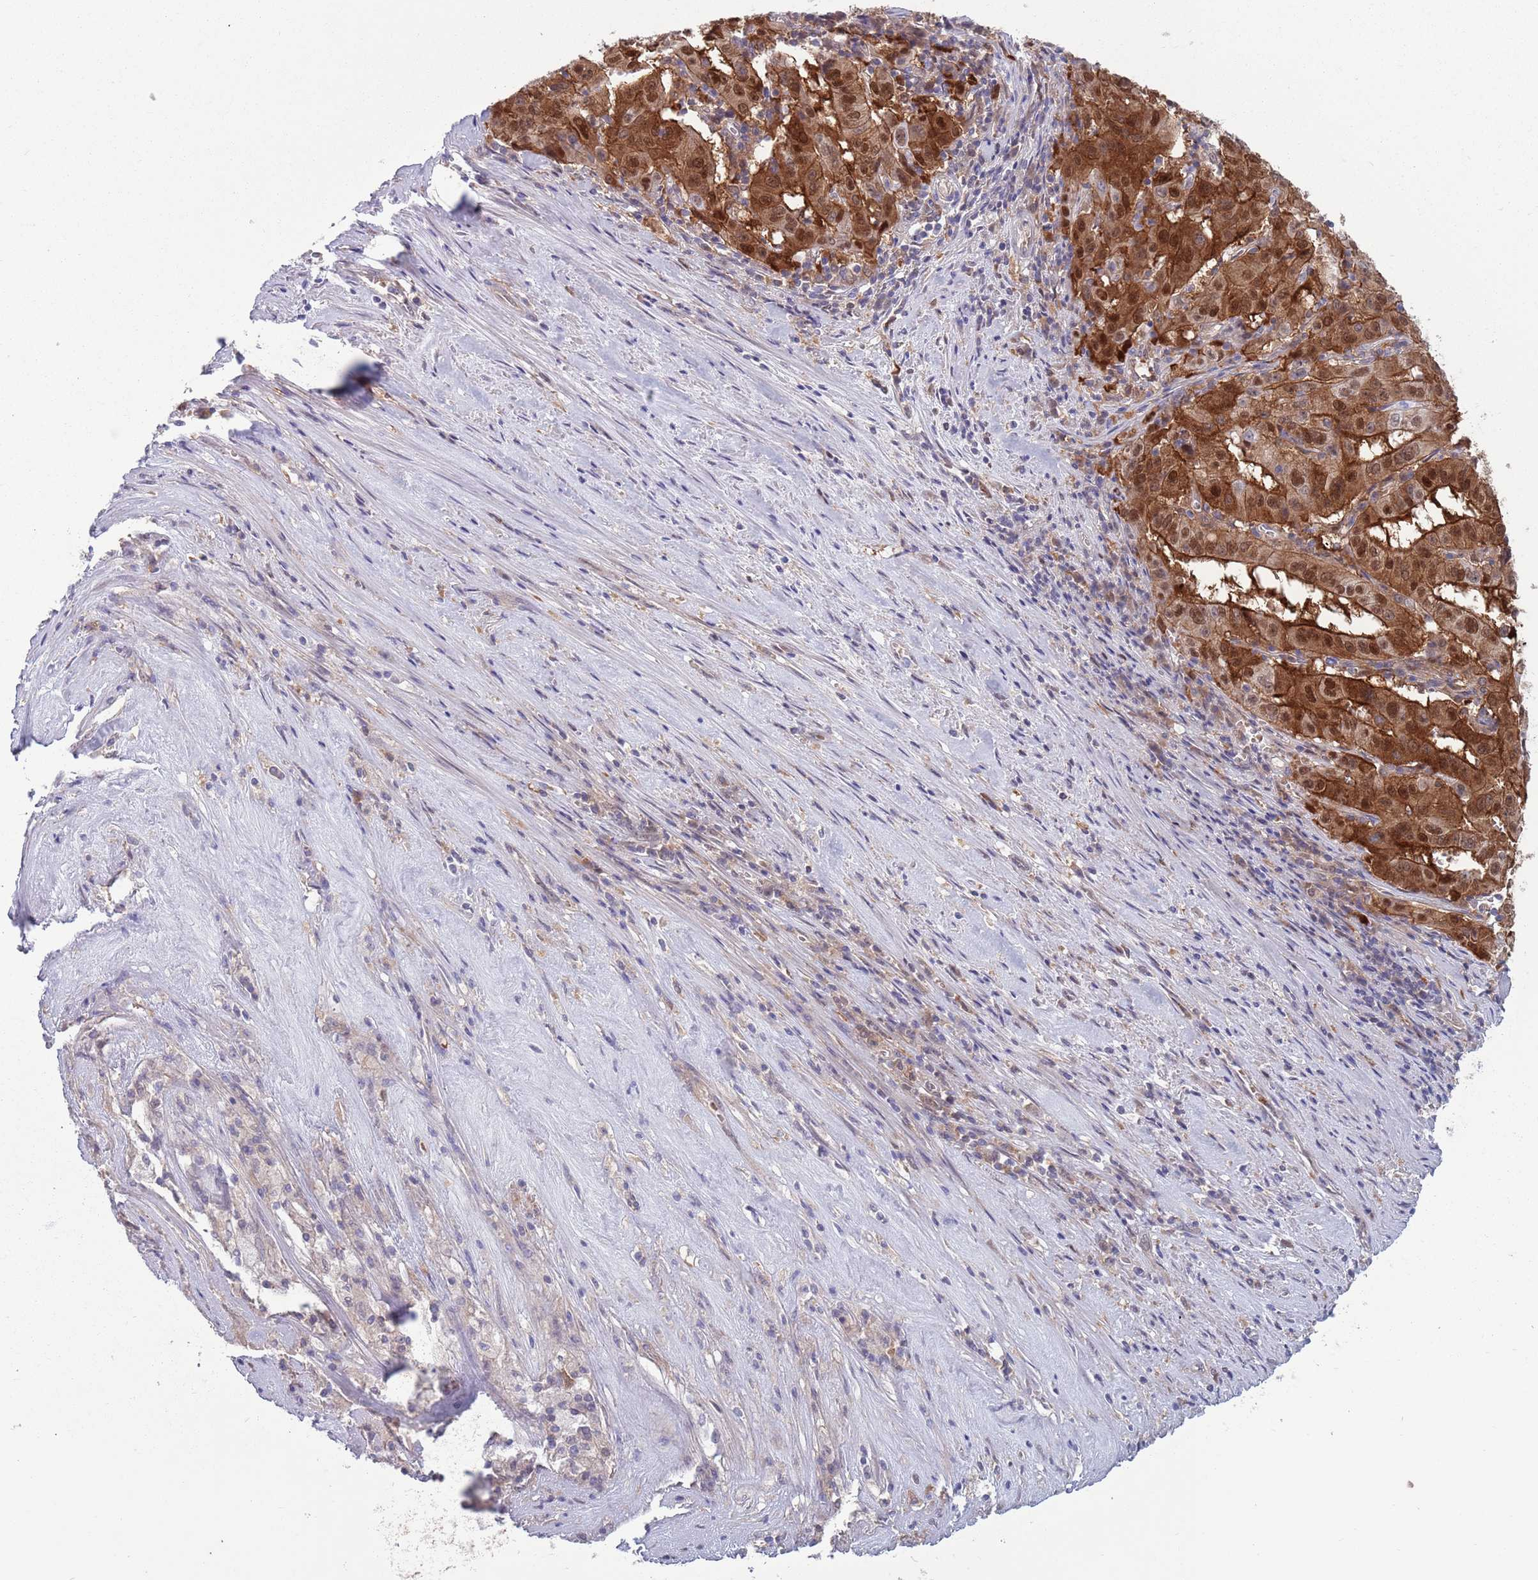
{"staining": {"intensity": "strong", "quantity": ">75%", "location": "cytoplasmic/membranous,nuclear"}, "tissue": "pancreatic cancer", "cell_type": "Tumor cells", "image_type": "cancer", "snomed": [{"axis": "morphology", "description": "Adenocarcinoma, NOS"}, {"axis": "topography", "description": "Pancreas"}], "caption": "High-magnification brightfield microscopy of pancreatic adenocarcinoma stained with DAB (3,3'-diaminobenzidine) (brown) and counterstained with hematoxylin (blue). tumor cells exhibit strong cytoplasmic/membranous and nuclear staining is present in about>75% of cells.", "gene": "CLNS1A", "patient": {"sex": "male", "age": 63}}